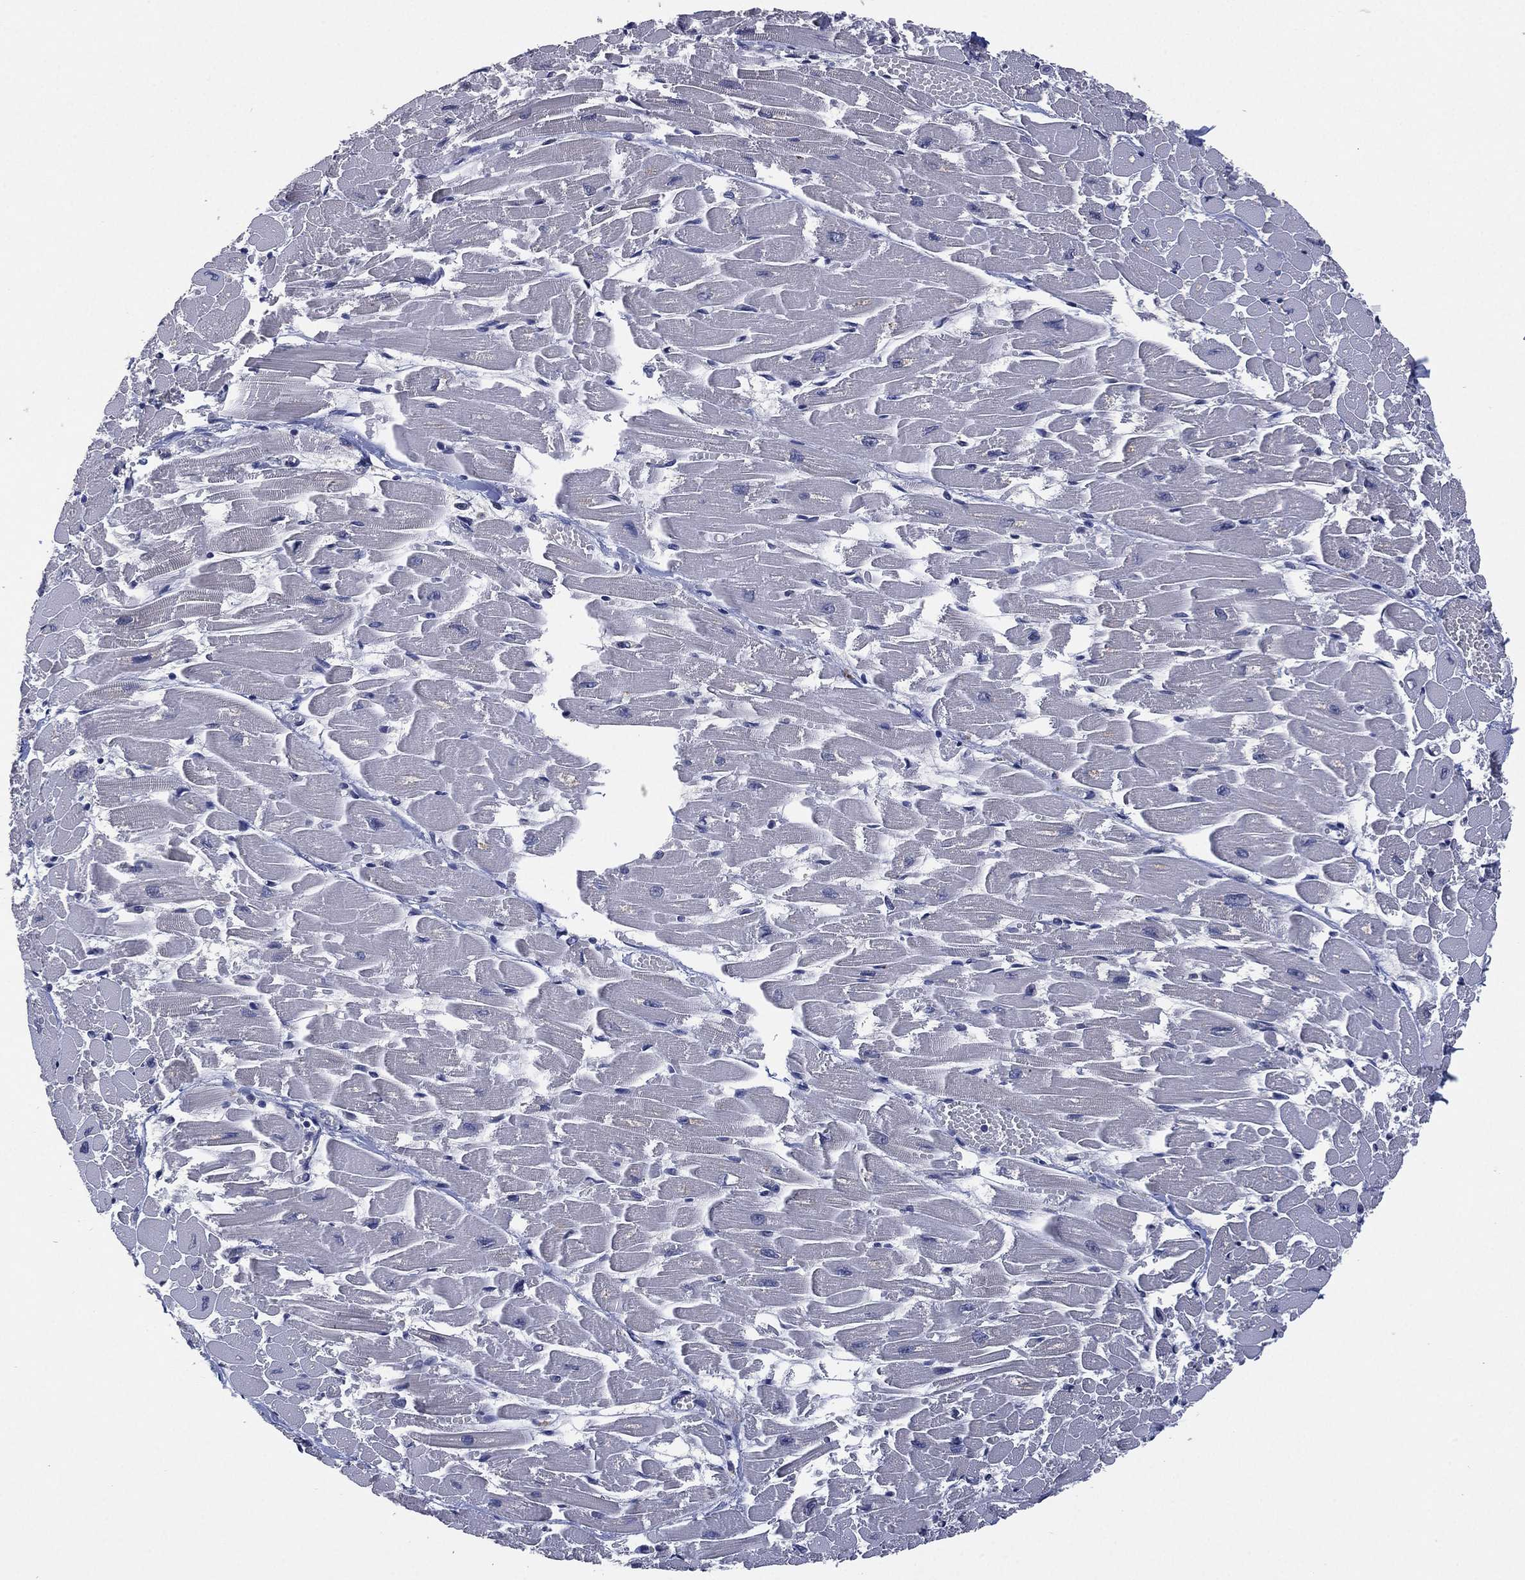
{"staining": {"intensity": "negative", "quantity": "none", "location": "none"}, "tissue": "heart muscle", "cell_type": "Cardiomyocytes", "image_type": "normal", "snomed": [{"axis": "morphology", "description": "Normal tissue, NOS"}, {"axis": "topography", "description": "Heart"}], "caption": "The histopathology image reveals no staining of cardiomyocytes in unremarkable heart muscle. (DAB (3,3'-diaminobenzidine) IHC, high magnification).", "gene": "SELENOO", "patient": {"sex": "female", "age": 52}}